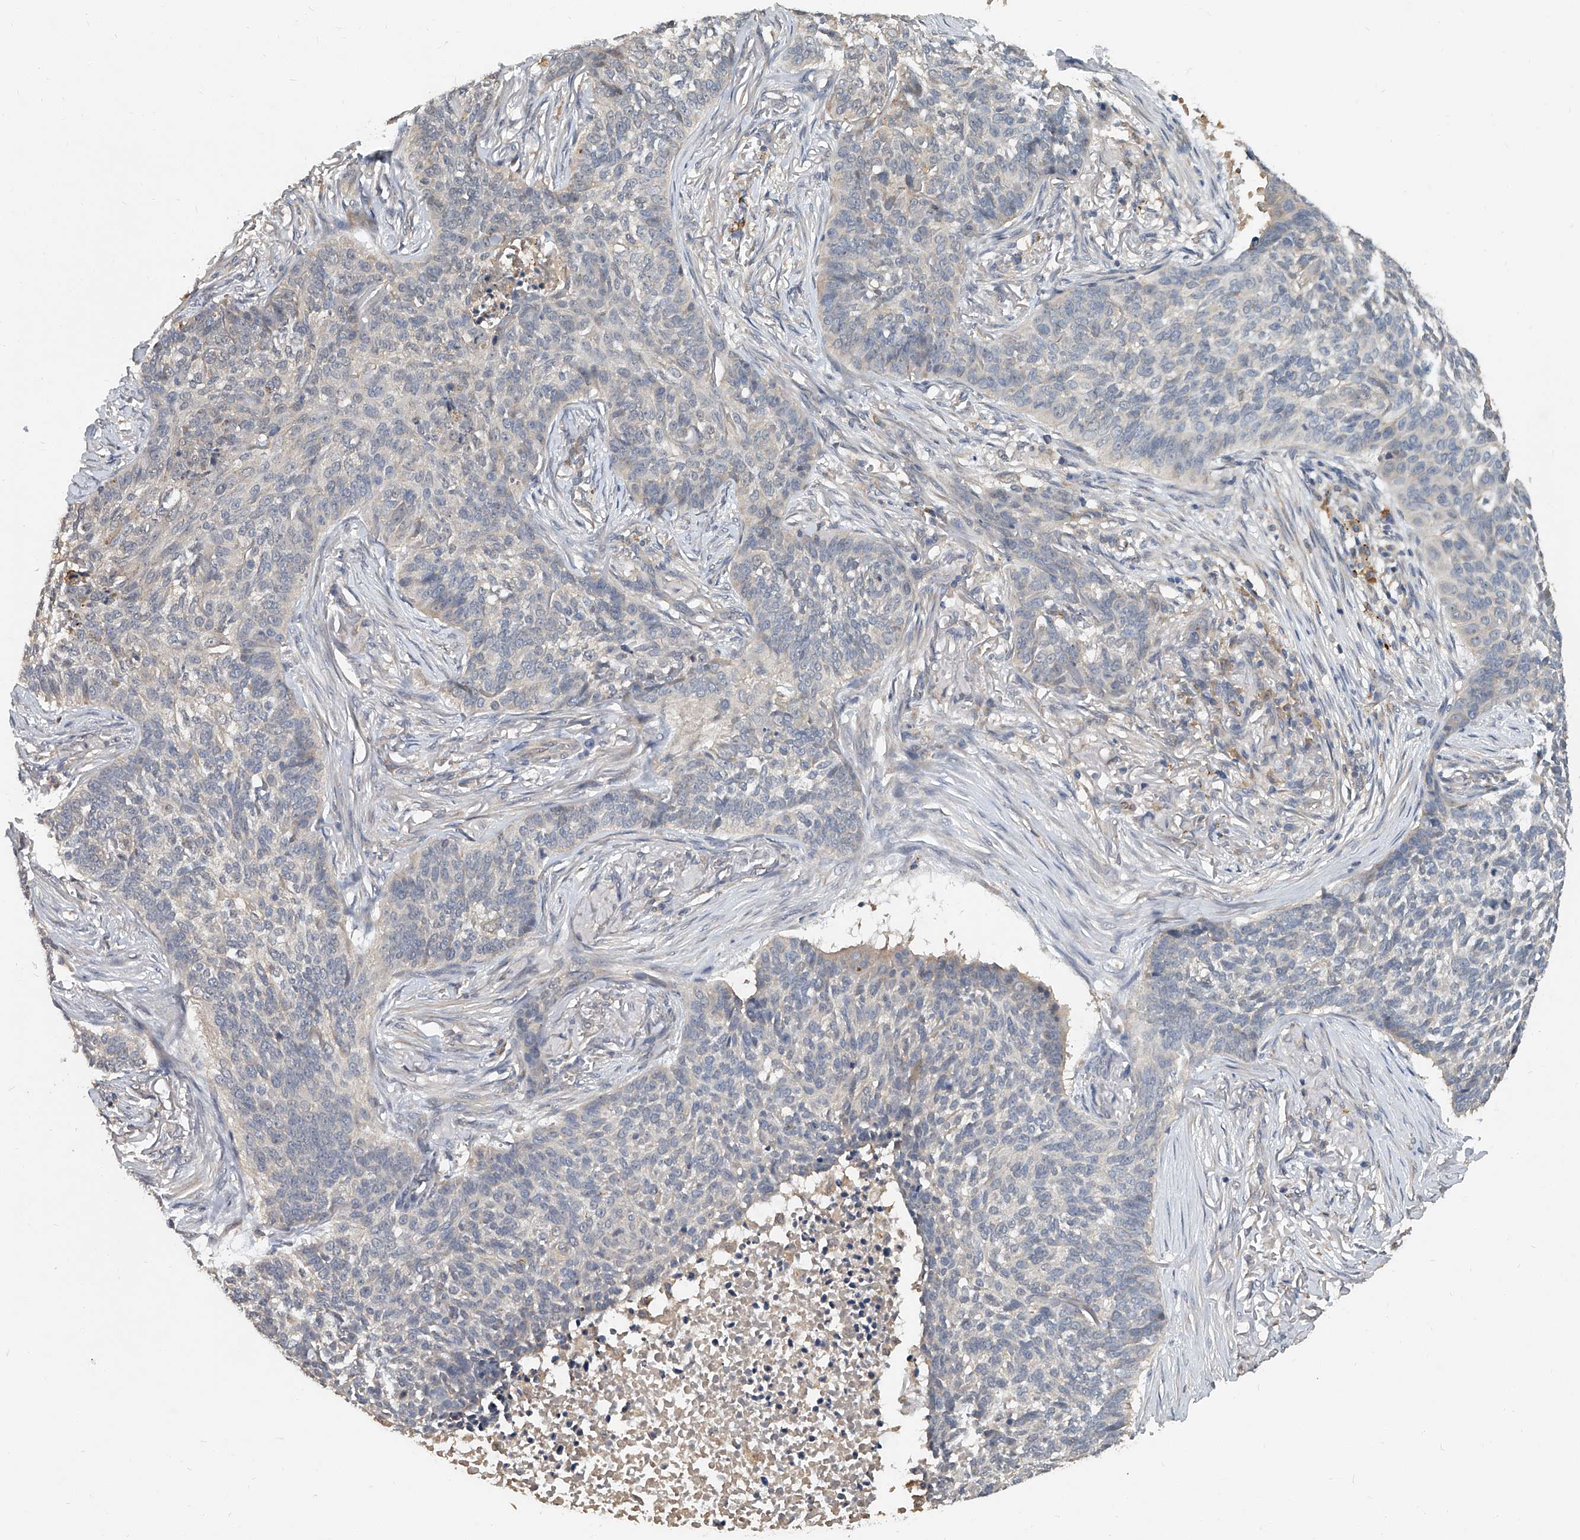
{"staining": {"intensity": "negative", "quantity": "none", "location": "none"}, "tissue": "skin cancer", "cell_type": "Tumor cells", "image_type": "cancer", "snomed": [{"axis": "morphology", "description": "Basal cell carcinoma"}, {"axis": "topography", "description": "Skin"}], "caption": "This is a image of IHC staining of skin cancer (basal cell carcinoma), which shows no expression in tumor cells.", "gene": "JAG2", "patient": {"sex": "male", "age": 85}}